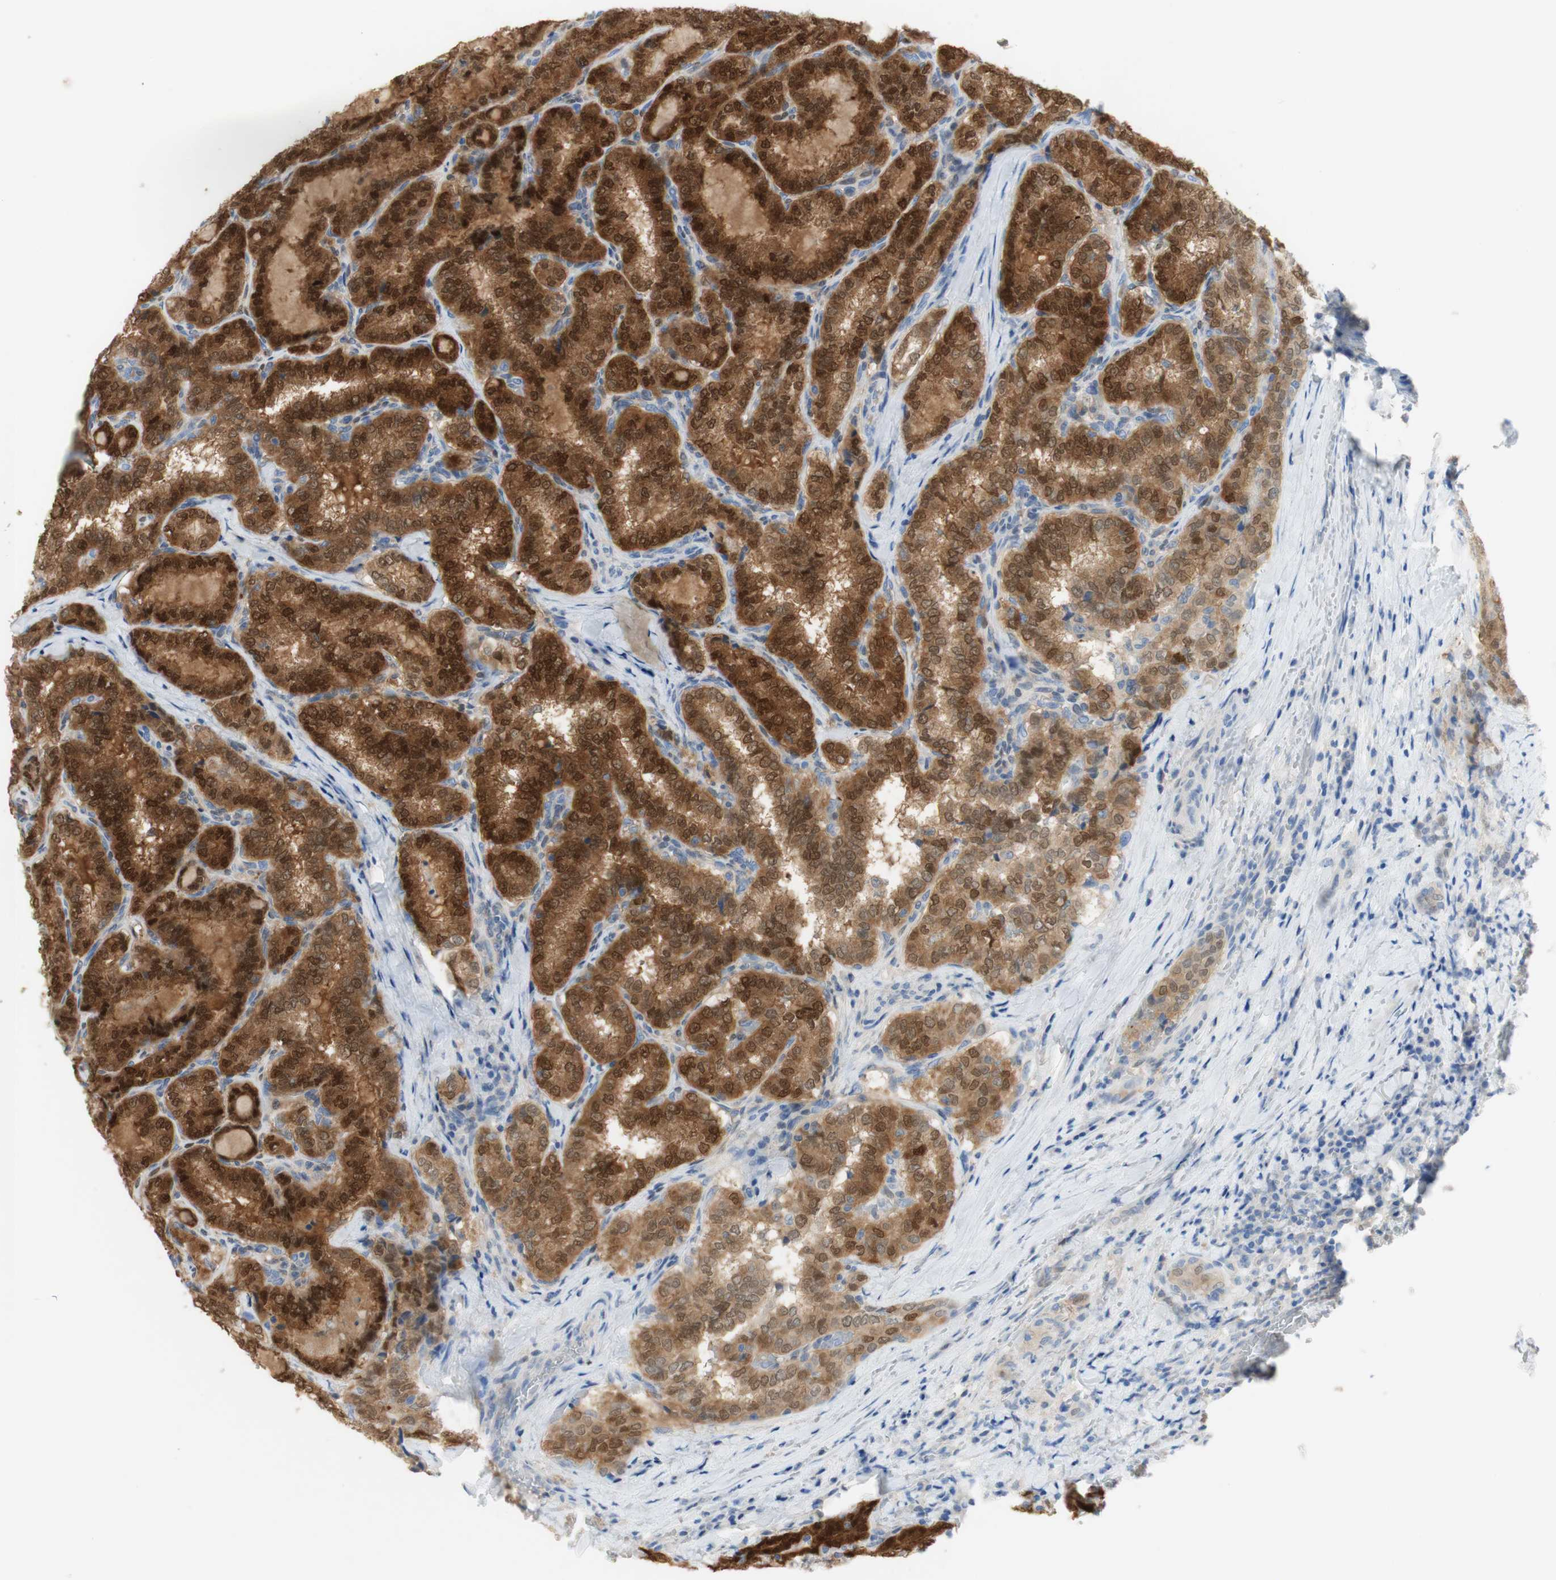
{"staining": {"intensity": "strong", "quantity": ">75%", "location": "cytoplasmic/membranous,nuclear"}, "tissue": "thyroid cancer", "cell_type": "Tumor cells", "image_type": "cancer", "snomed": [{"axis": "morphology", "description": "Normal tissue, NOS"}, {"axis": "morphology", "description": "Papillary adenocarcinoma, NOS"}, {"axis": "topography", "description": "Thyroid gland"}], "caption": "A photomicrograph showing strong cytoplasmic/membranous and nuclear staining in about >75% of tumor cells in thyroid cancer (papillary adenocarcinoma), as visualized by brown immunohistochemical staining.", "gene": "SELENBP1", "patient": {"sex": "female", "age": 30}}